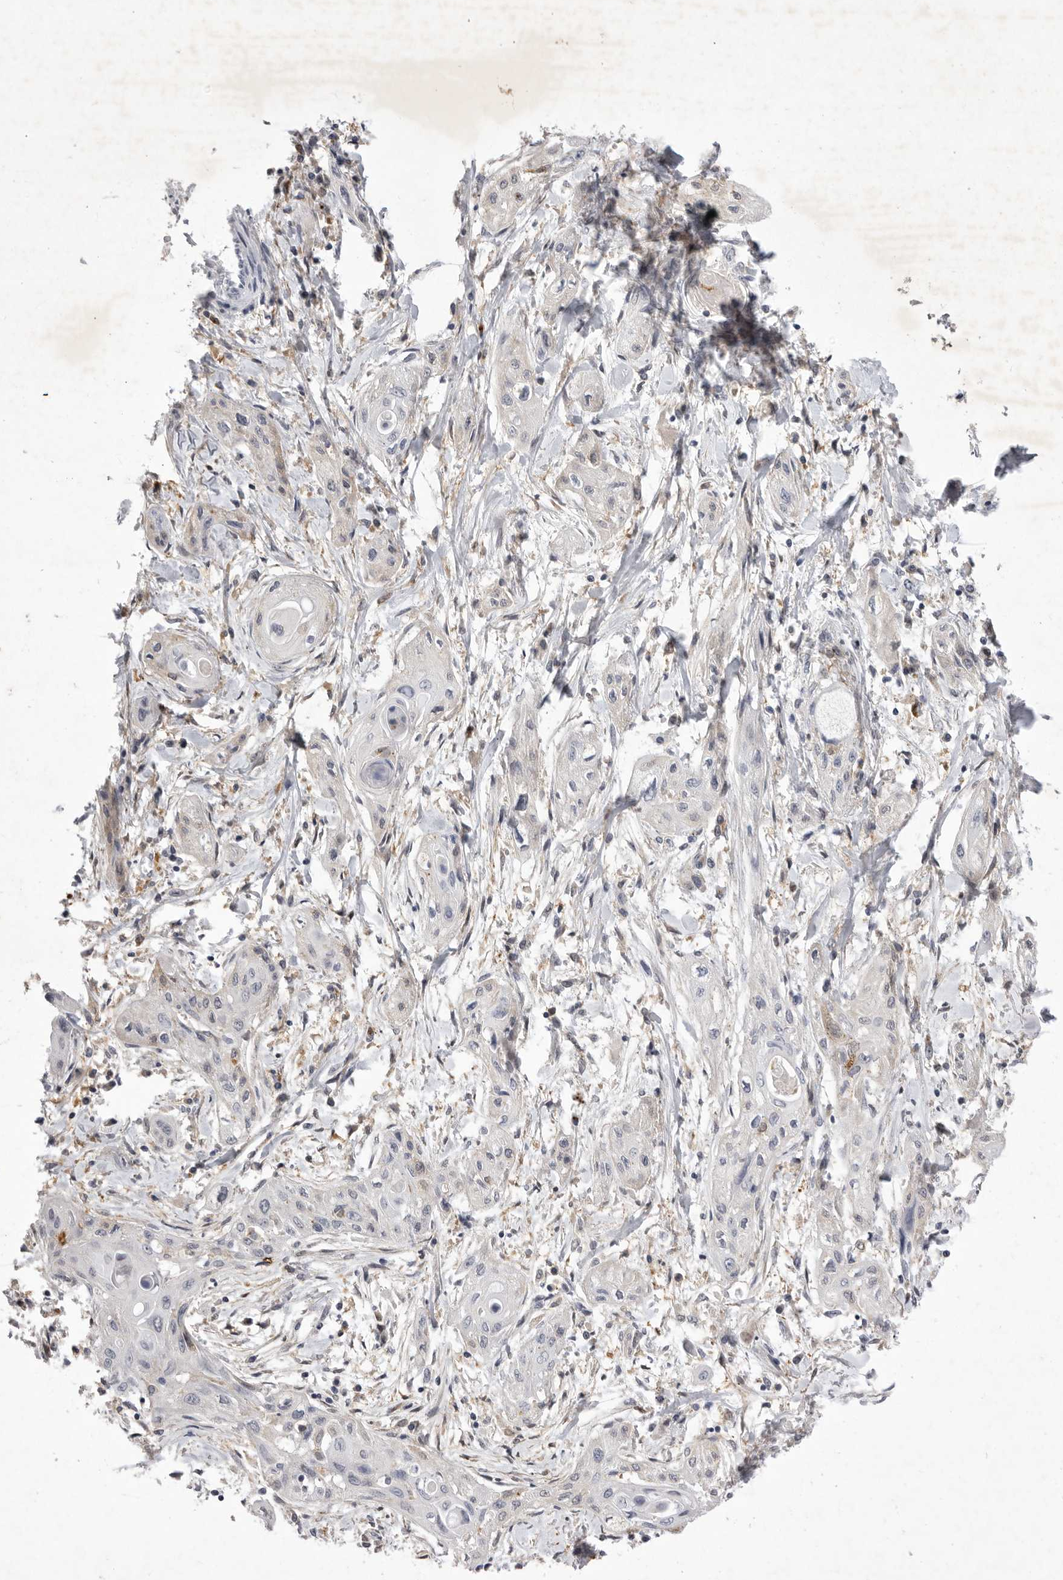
{"staining": {"intensity": "negative", "quantity": "none", "location": "none"}, "tissue": "lung cancer", "cell_type": "Tumor cells", "image_type": "cancer", "snomed": [{"axis": "morphology", "description": "Squamous cell carcinoma, NOS"}, {"axis": "topography", "description": "Lung"}], "caption": "DAB (3,3'-diaminobenzidine) immunohistochemical staining of lung cancer reveals no significant expression in tumor cells.", "gene": "SIGLEC10", "patient": {"sex": "female", "age": 47}}